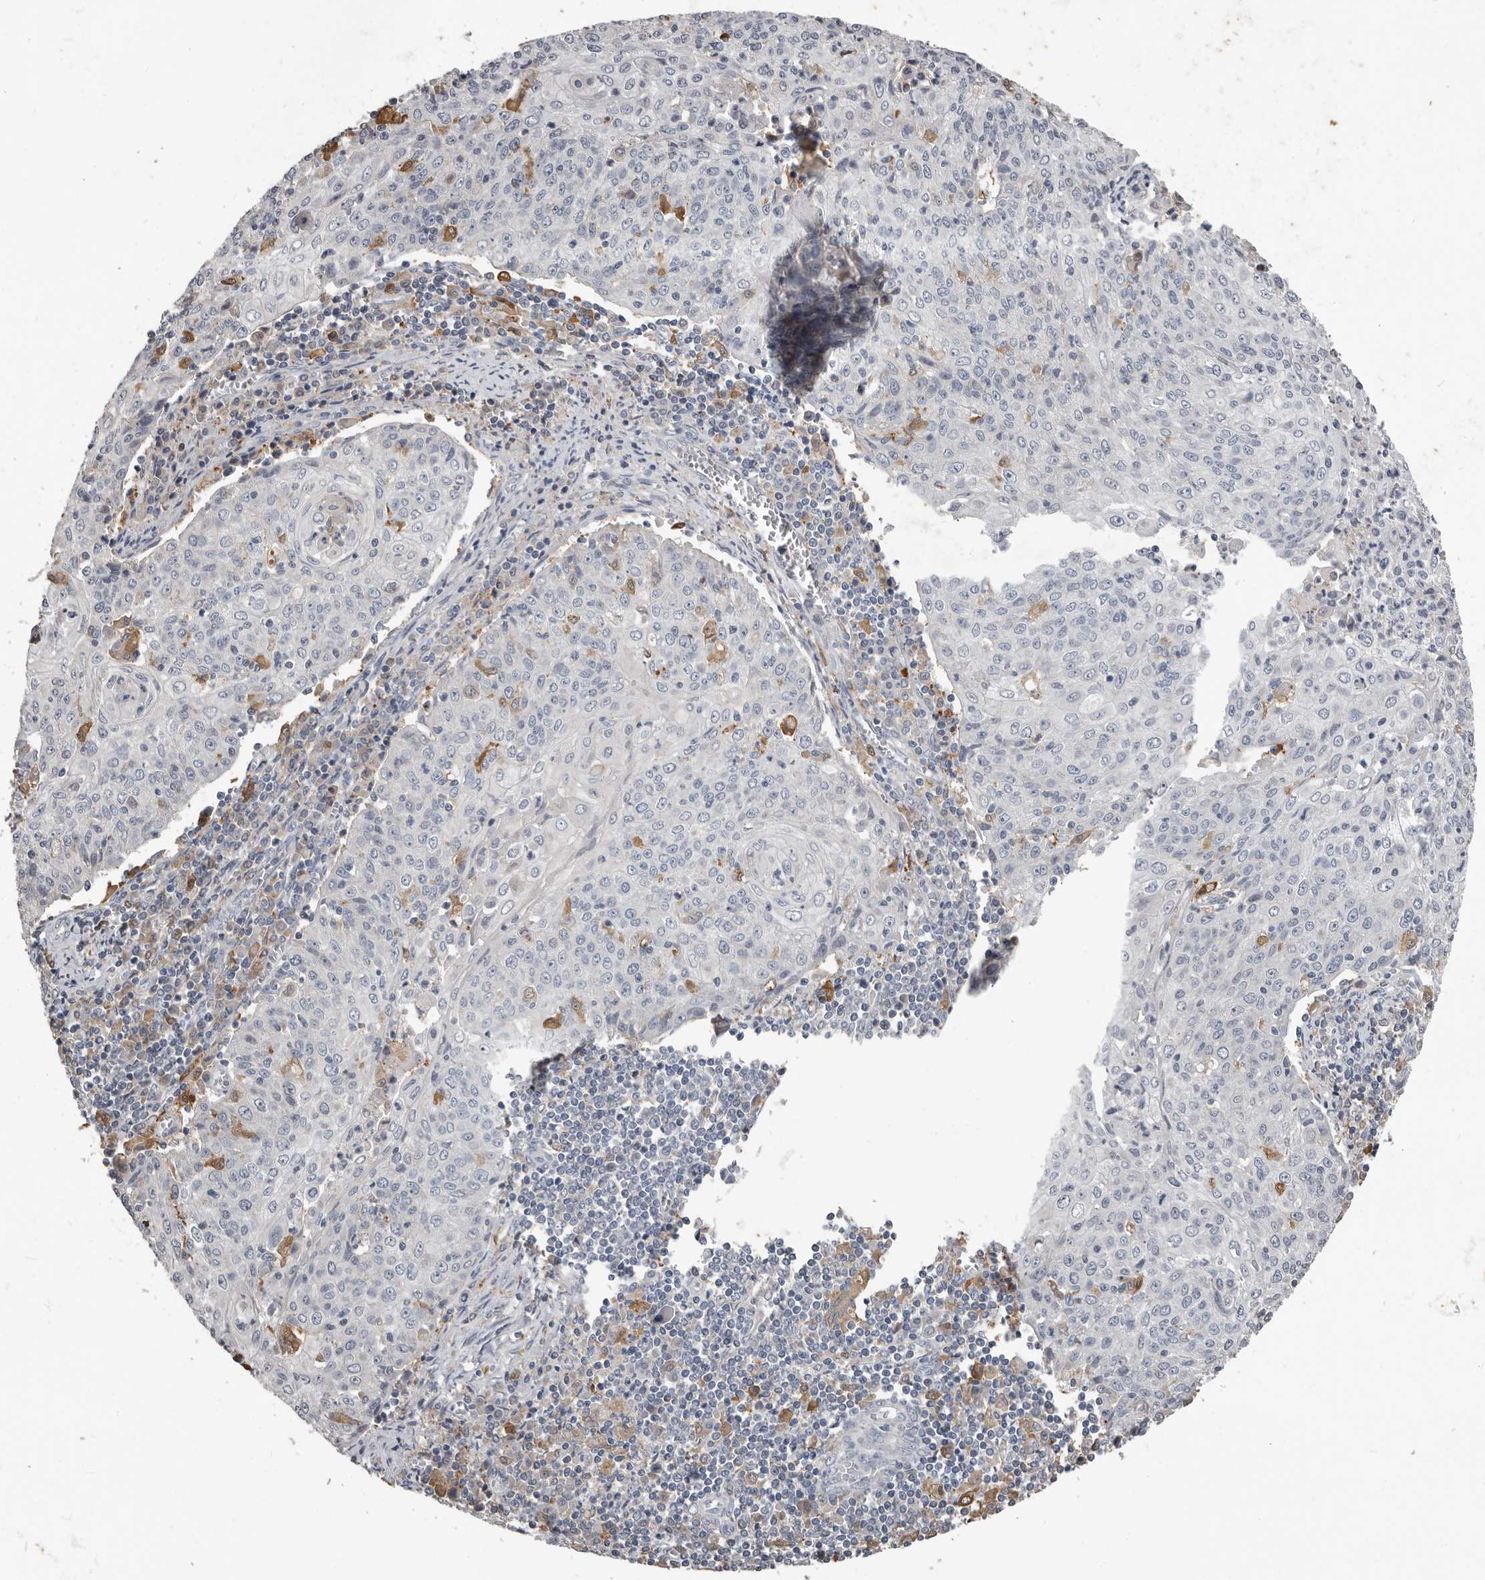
{"staining": {"intensity": "negative", "quantity": "none", "location": "none"}, "tissue": "cervical cancer", "cell_type": "Tumor cells", "image_type": "cancer", "snomed": [{"axis": "morphology", "description": "Squamous cell carcinoma, NOS"}, {"axis": "topography", "description": "Cervix"}], "caption": "This is an immunohistochemistry (IHC) photomicrograph of cervical cancer (squamous cell carcinoma). There is no staining in tumor cells.", "gene": "KCNJ8", "patient": {"sex": "female", "age": 48}}